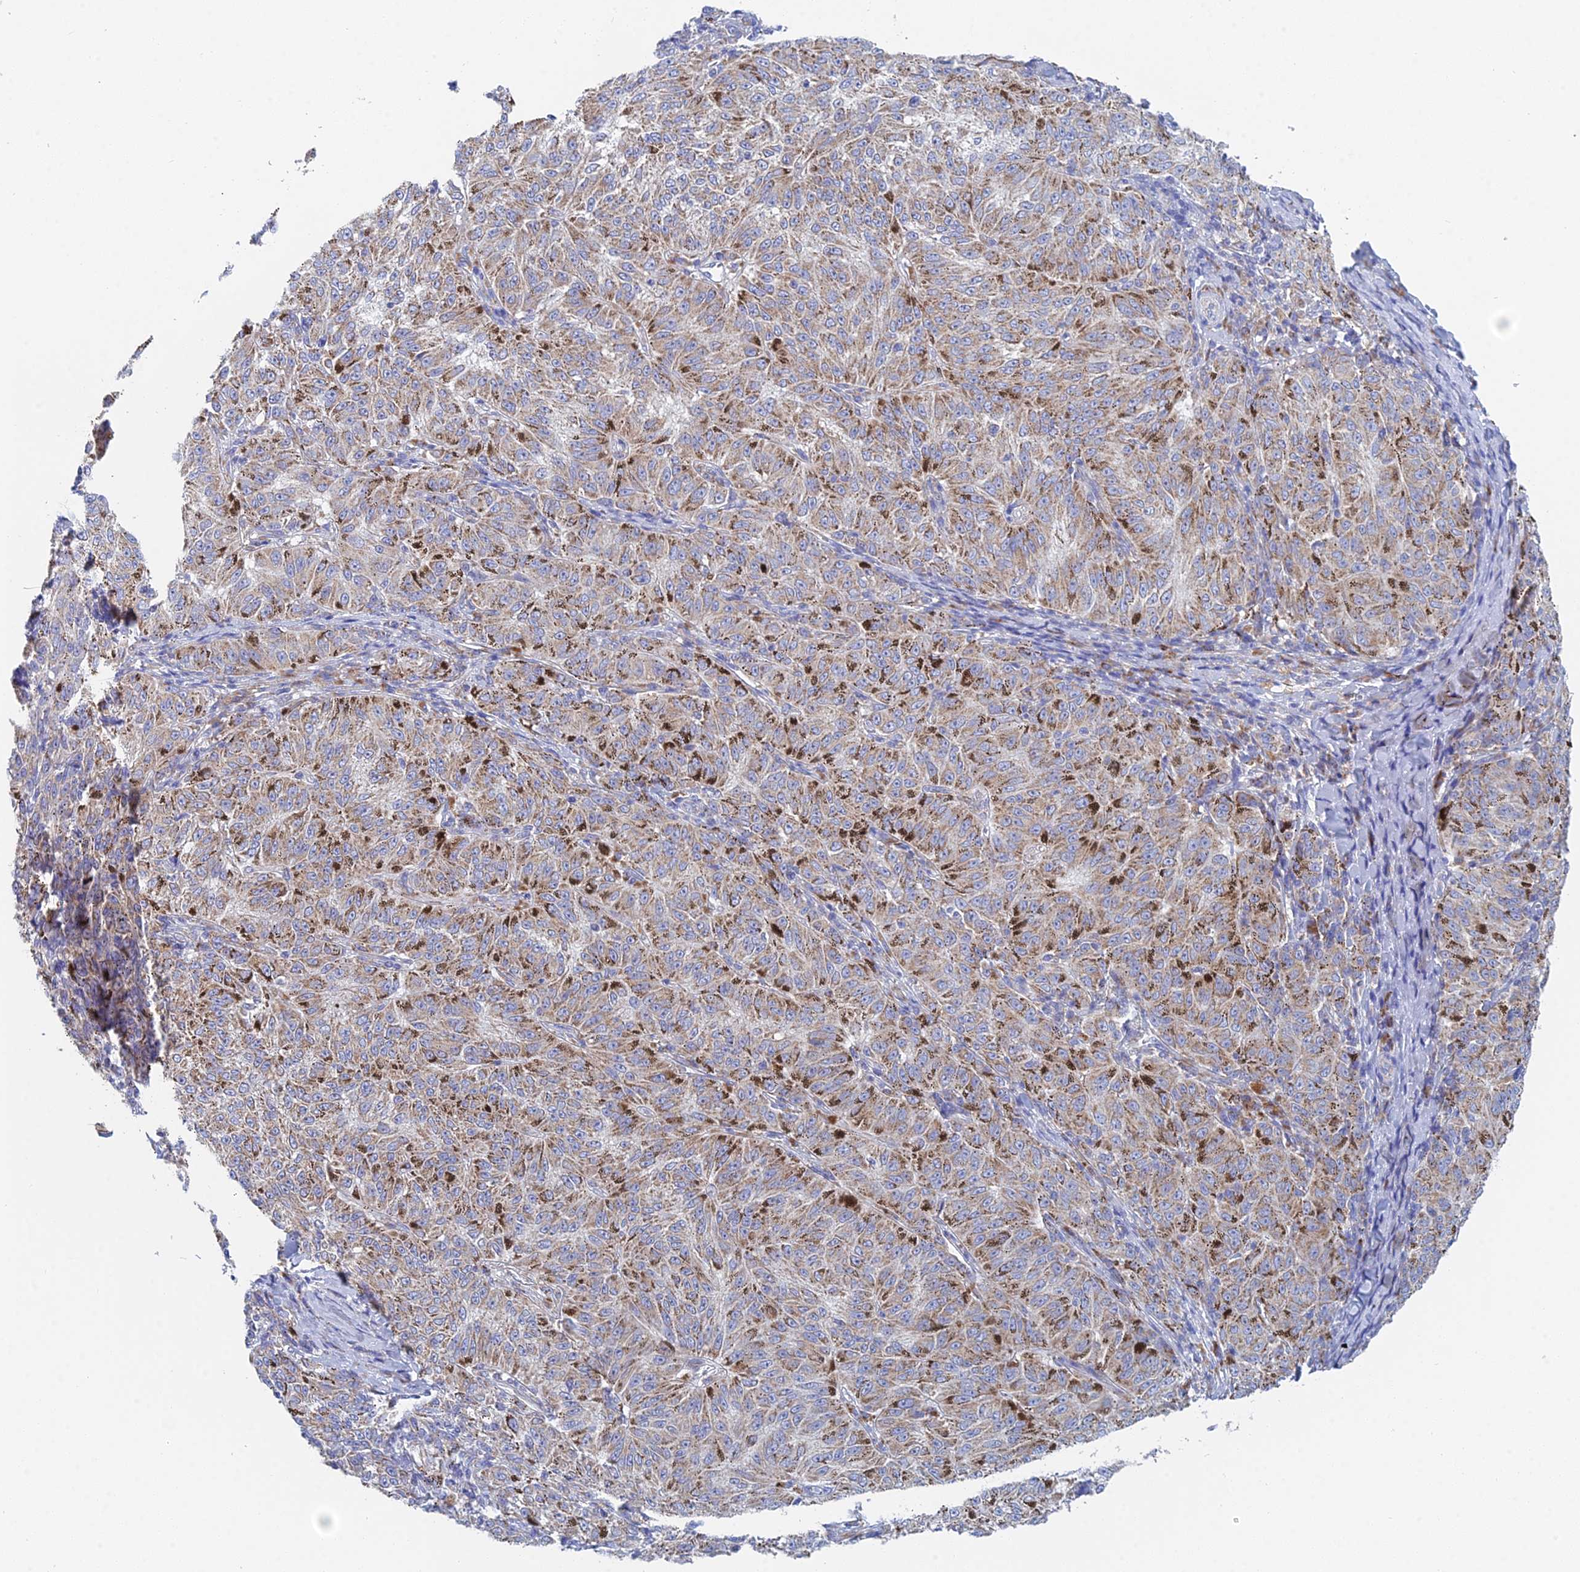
{"staining": {"intensity": "moderate", "quantity": ">75%", "location": "cytoplasmic/membranous"}, "tissue": "melanoma", "cell_type": "Tumor cells", "image_type": "cancer", "snomed": [{"axis": "morphology", "description": "Malignant melanoma, NOS"}, {"axis": "topography", "description": "Skin"}], "caption": "Melanoma was stained to show a protein in brown. There is medium levels of moderate cytoplasmic/membranous expression in approximately >75% of tumor cells.", "gene": "CRACR2B", "patient": {"sex": "female", "age": 72}}